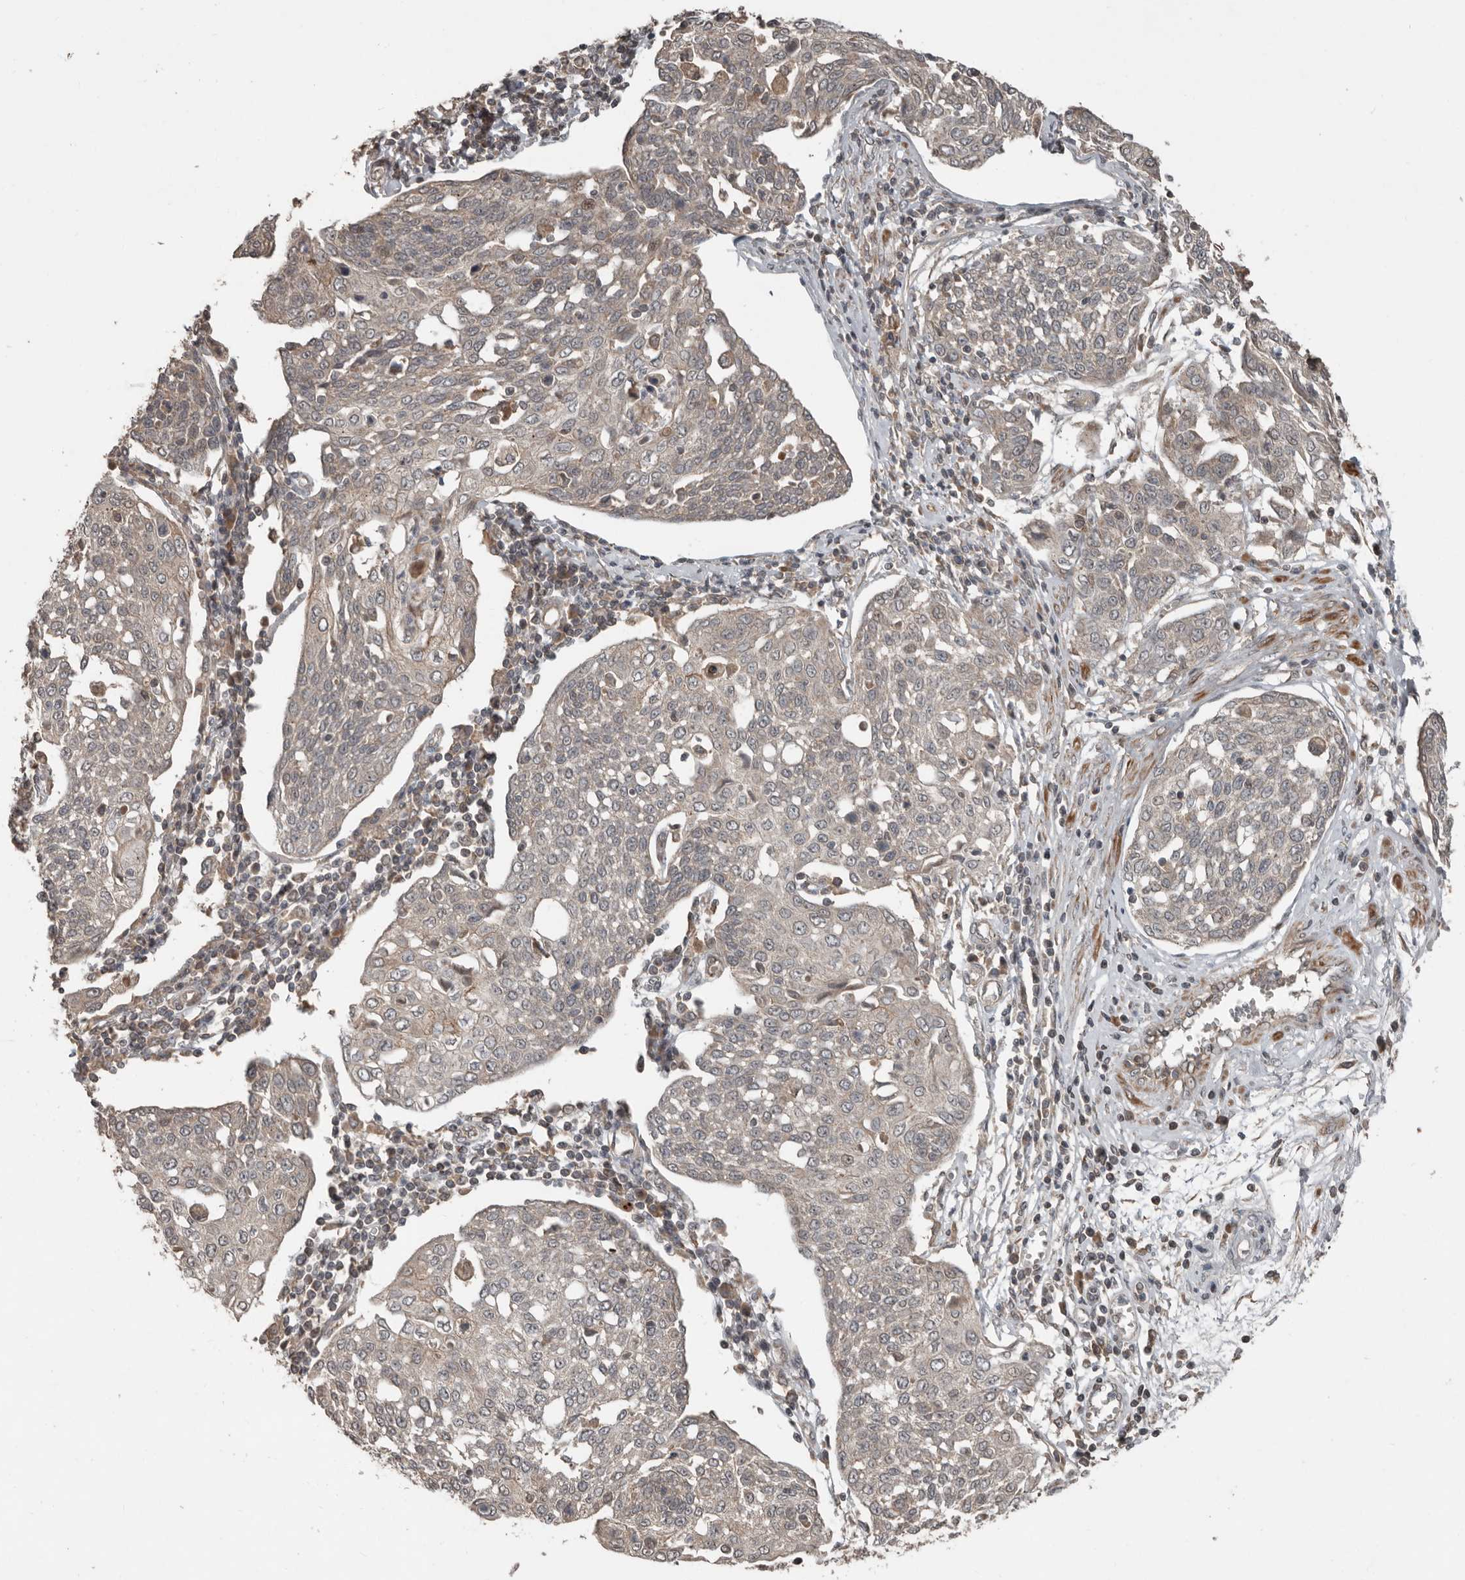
{"staining": {"intensity": "negative", "quantity": "none", "location": "none"}, "tissue": "cervical cancer", "cell_type": "Tumor cells", "image_type": "cancer", "snomed": [{"axis": "morphology", "description": "Squamous cell carcinoma, NOS"}, {"axis": "topography", "description": "Cervix"}], "caption": "Human cervical cancer (squamous cell carcinoma) stained for a protein using immunohistochemistry reveals no positivity in tumor cells.", "gene": "SLC6A7", "patient": {"sex": "female", "age": 34}}